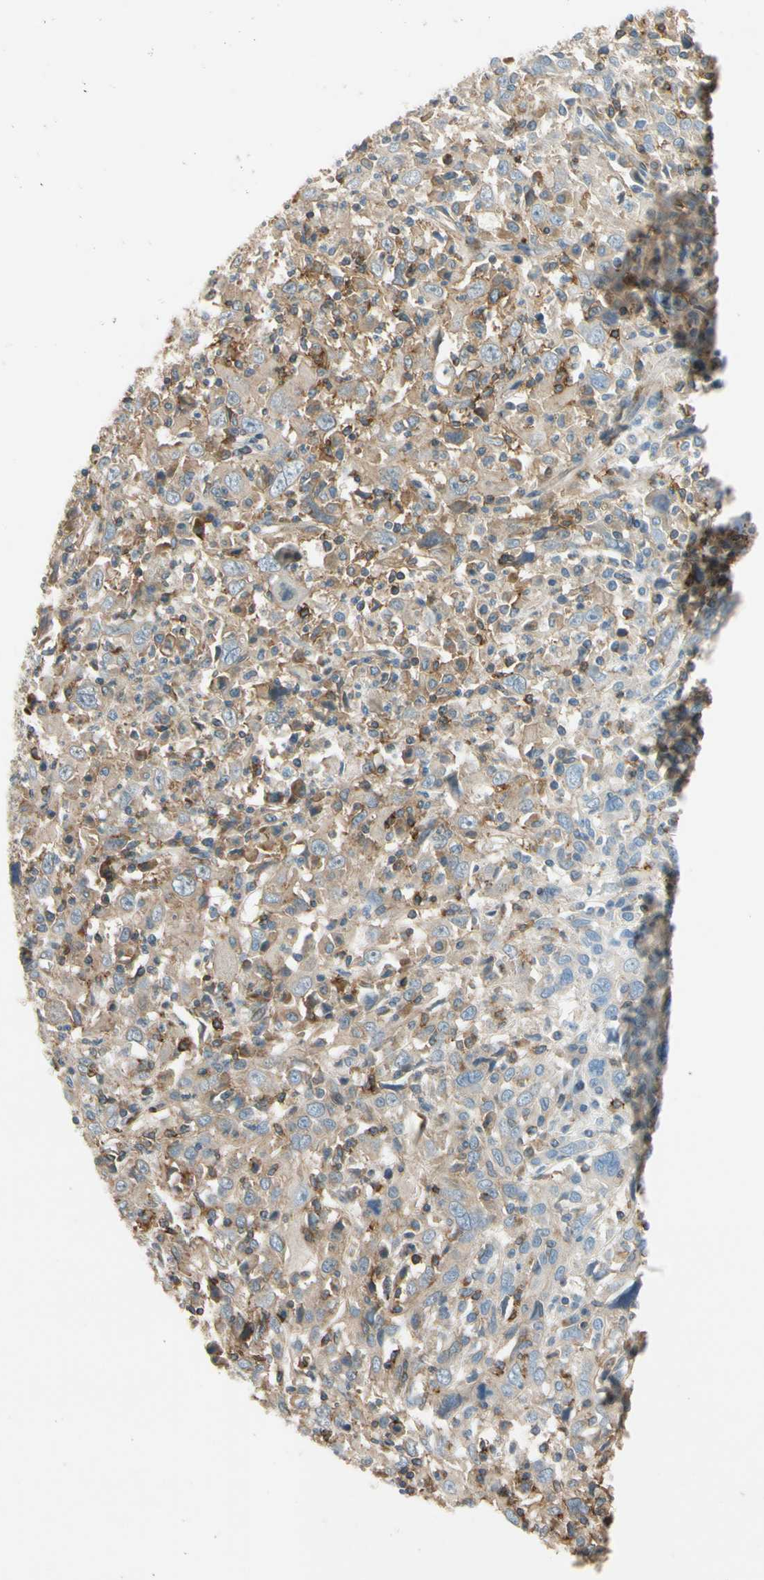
{"staining": {"intensity": "weak", "quantity": ">75%", "location": "cytoplasmic/membranous"}, "tissue": "cervical cancer", "cell_type": "Tumor cells", "image_type": "cancer", "snomed": [{"axis": "morphology", "description": "Squamous cell carcinoma, NOS"}, {"axis": "topography", "description": "Cervix"}], "caption": "Immunohistochemical staining of human cervical cancer exhibits weak cytoplasmic/membranous protein staining in approximately >75% of tumor cells. The protein is shown in brown color, while the nuclei are stained blue.", "gene": "MST1R", "patient": {"sex": "female", "age": 46}}